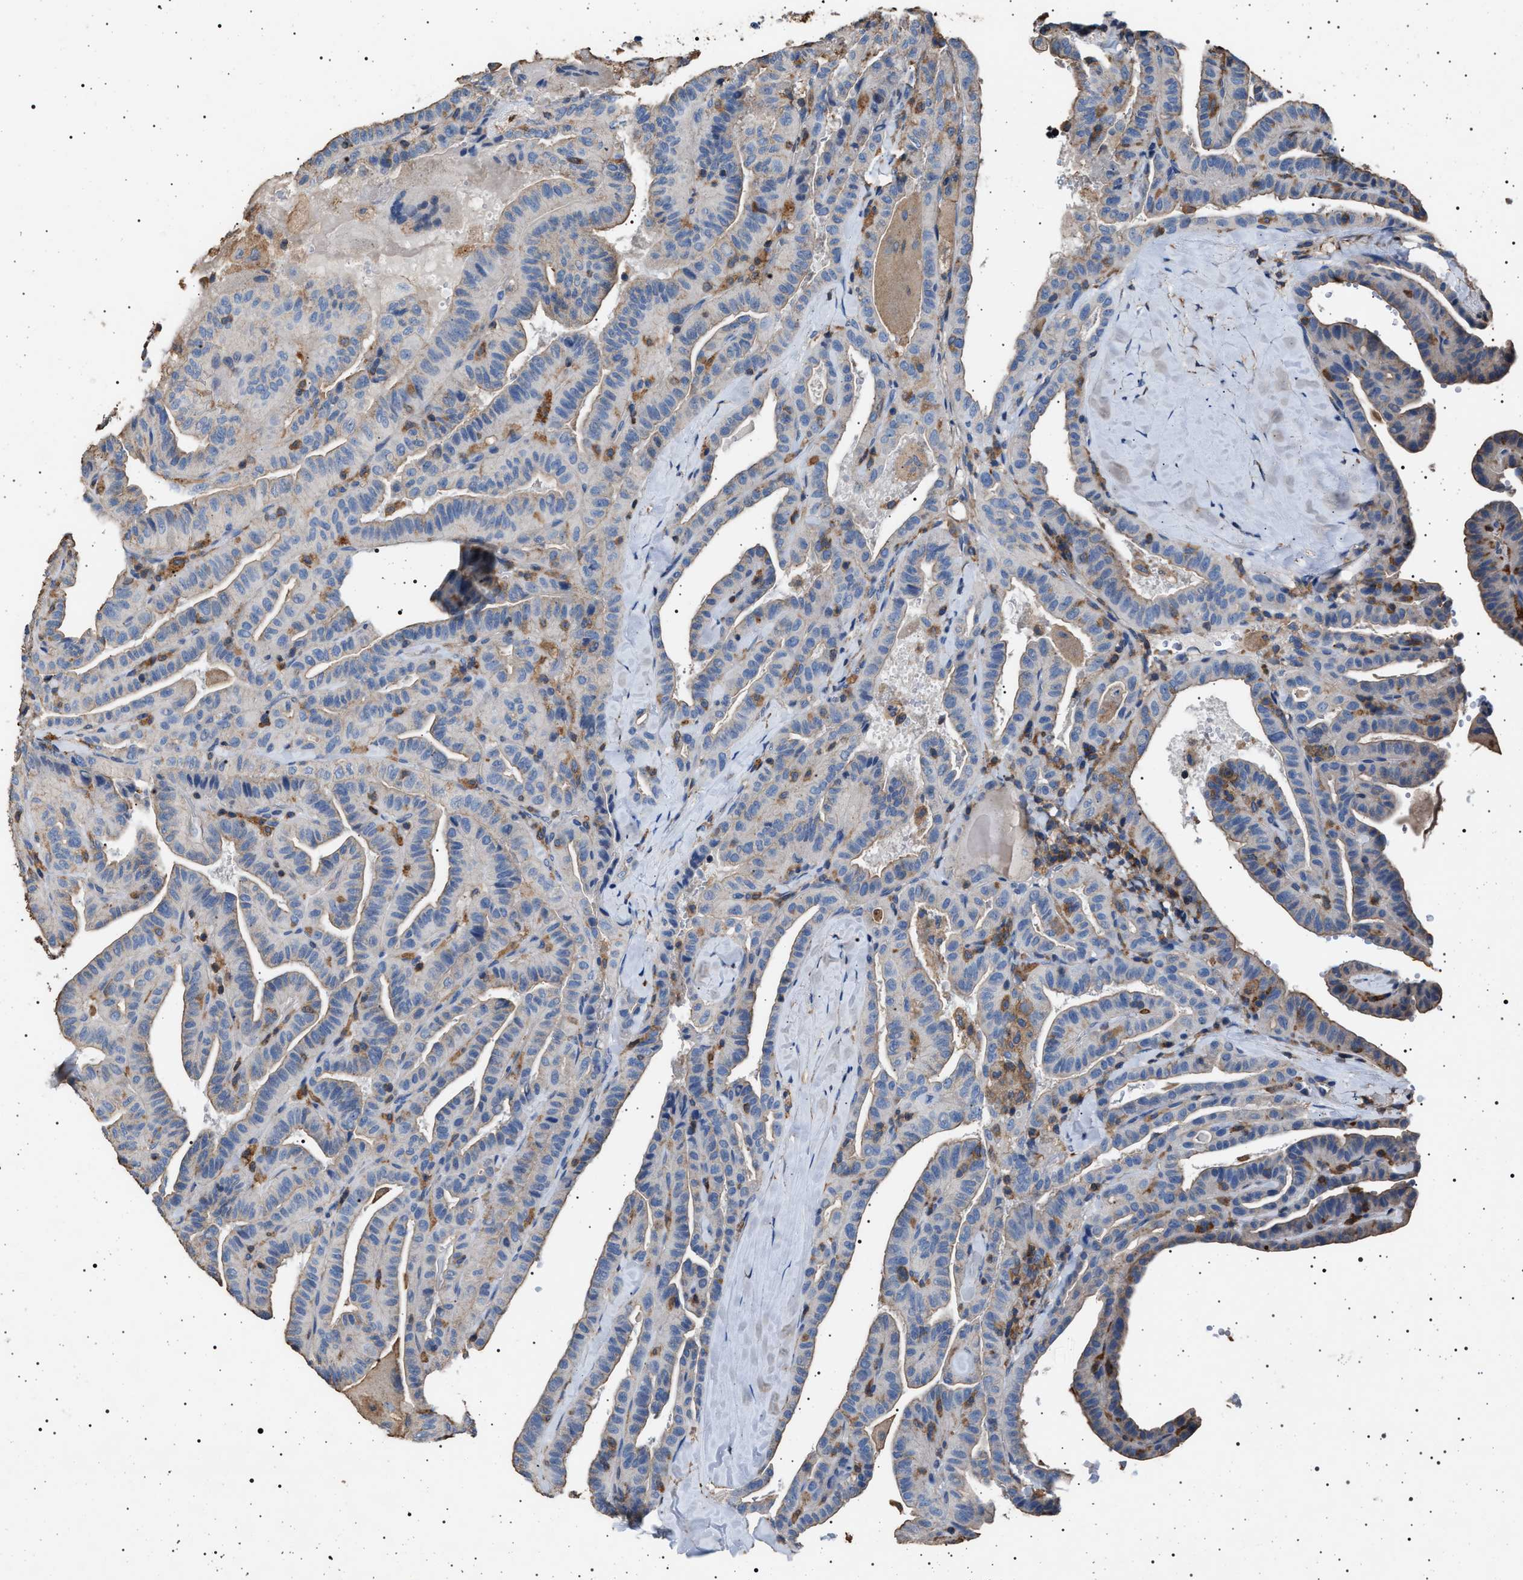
{"staining": {"intensity": "negative", "quantity": "none", "location": "none"}, "tissue": "thyroid cancer", "cell_type": "Tumor cells", "image_type": "cancer", "snomed": [{"axis": "morphology", "description": "Papillary adenocarcinoma, NOS"}, {"axis": "topography", "description": "Thyroid gland"}], "caption": "A histopathology image of thyroid cancer stained for a protein reveals no brown staining in tumor cells.", "gene": "SMAP2", "patient": {"sex": "male", "age": 77}}